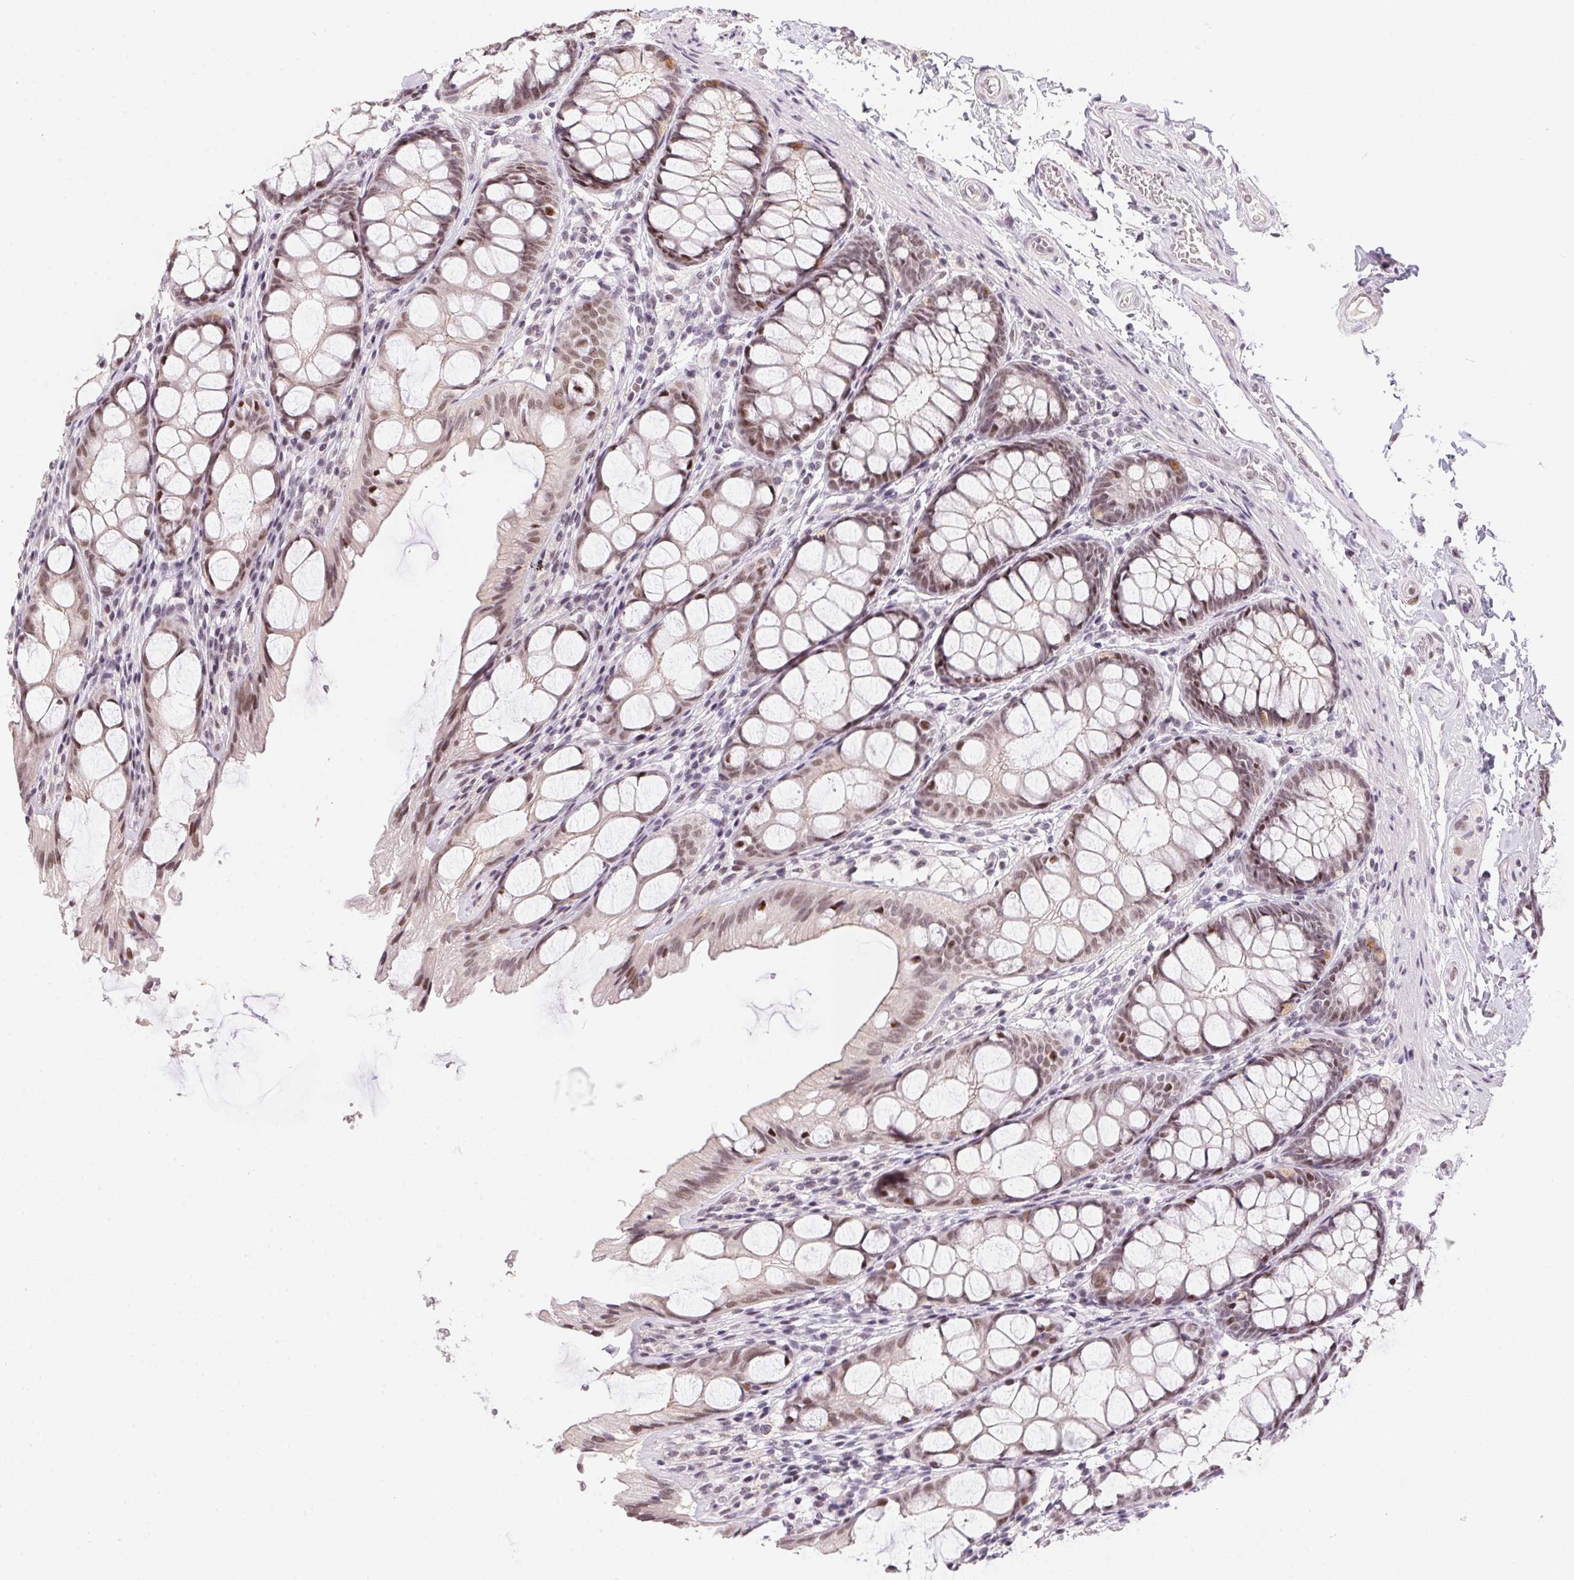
{"staining": {"intensity": "negative", "quantity": "none", "location": "none"}, "tissue": "colon", "cell_type": "Endothelial cells", "image_type": "normal", "snomed": [{"axis": "morphology", "description": "Normal tissue, NOS"}, {"axis": "topography", "description": "Colon"}], "caption": "IHC photomicrograph of normal colon: colon stained with DAB demonstrates no significant protein expression in endothelial cells.", "gene": "KDM4D", "patient": {"sex": "male", "age": 47}}